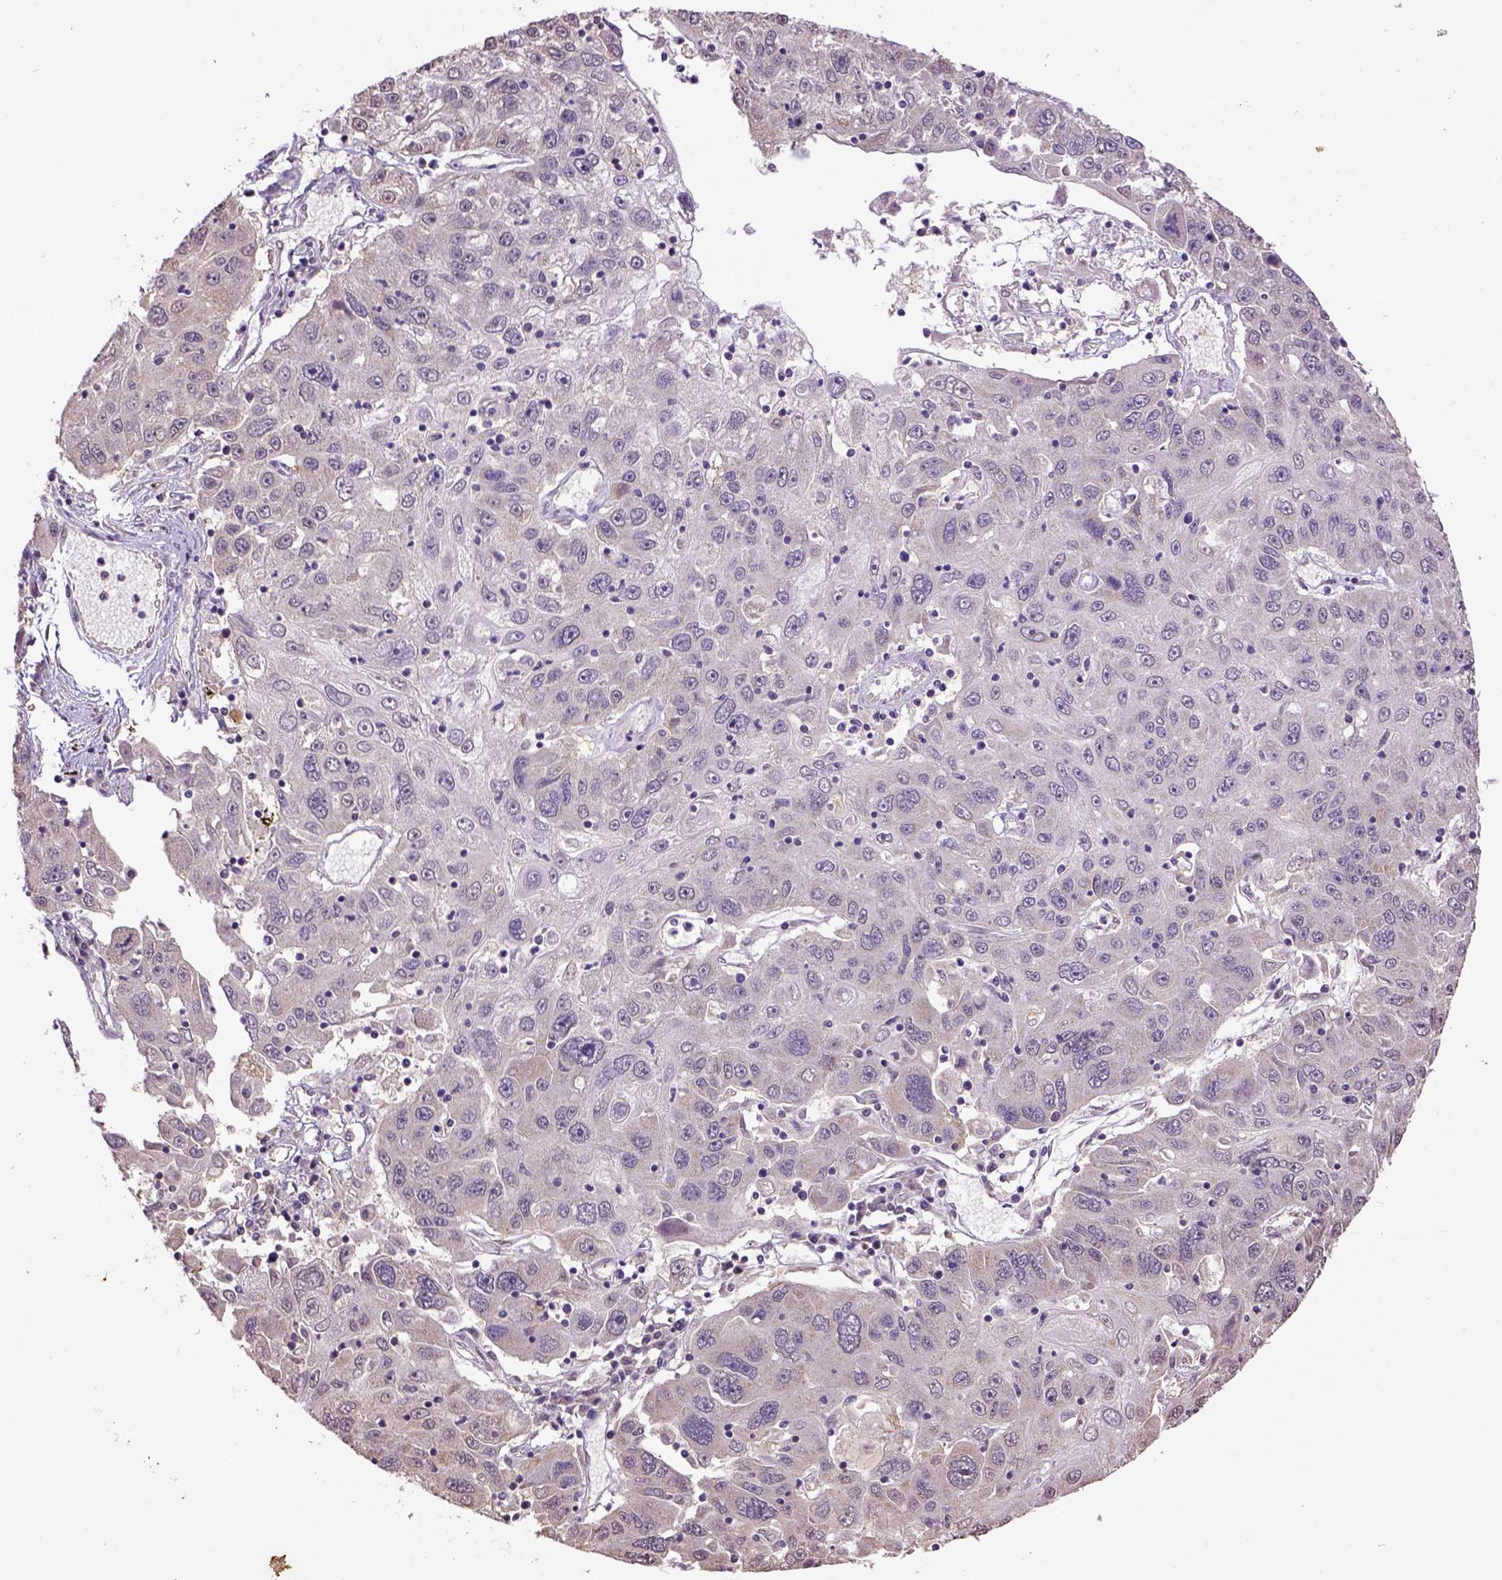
{"staining": {"intensity": "weak", "quantity": "<25%", "location": "cytoplasmic/membranous"}, "tissue": "stomach cancer", "cell_type": "Tumor cells", "image_type": "cancer", "snomed": [{"axis": "morphology", "description": "Adenocarcinoma, NOS"}, {"axis": "topography", "description": "Stomach"}], "caption": "Histopathology image shows no significant protein positivity in tumor cells of stomach adenocarcinoma.", "gene": "WDR17", "patient": {"sex": "male", "age": 56}}